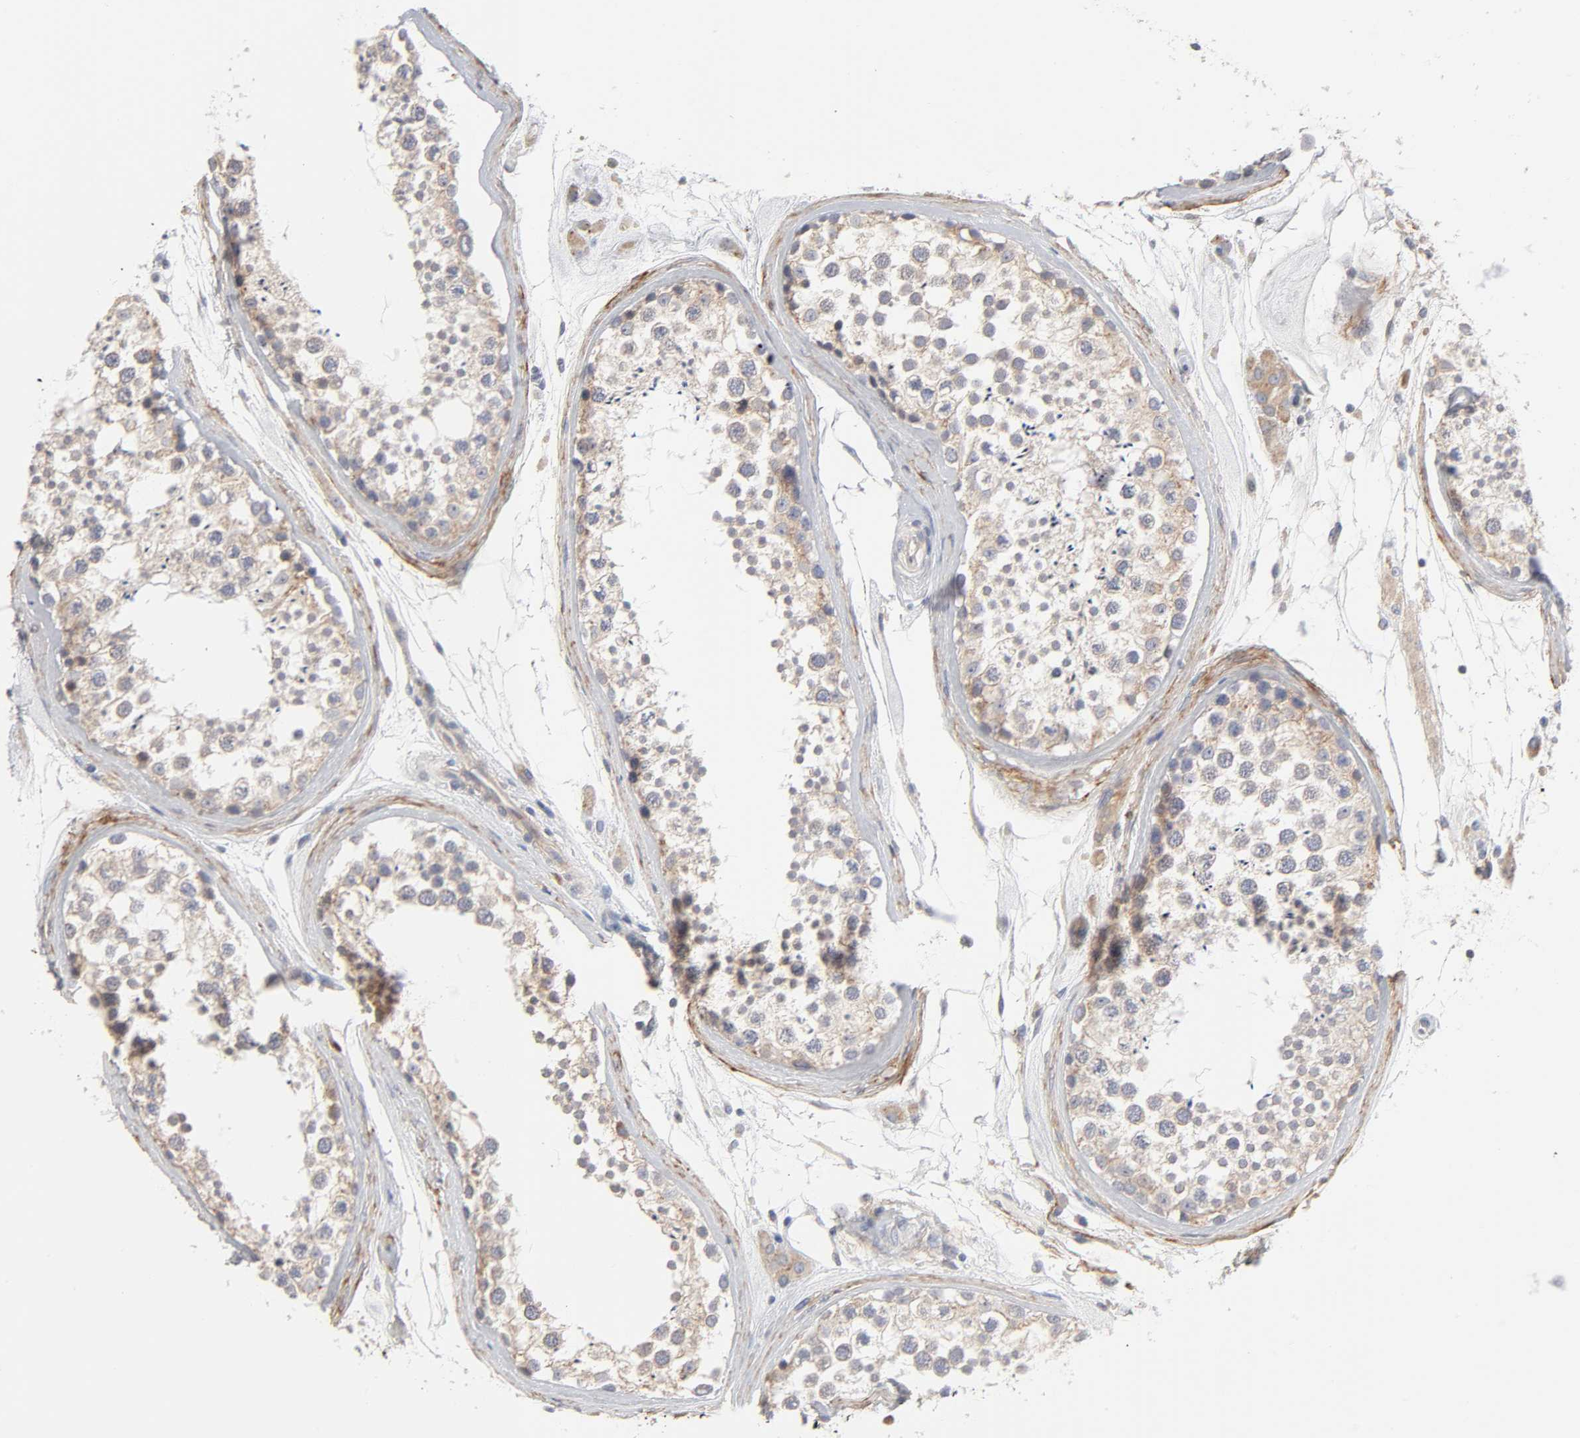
{"staining": {"intensity": "weak", "quantity": ">75%", "location": "cytoplasmic/membranous"}, "tissue": "testis", "cell_type": "Cells in seminiferous ducts", "image_type": "normal", "snomed": [{"axis": "morphology", "description": "Normal tissue, NOS"}, {"axis": "topography", "description": "Testis"}], "caption": "Testis was stained to show a protein in brown. There is low levels of weak cytoplasmic/membranous positivity in approximately >75% of cells in seminiferous ducts. Nuclei are stained in blue.", "gene": "IL4R", "patient": {"sex": "male", "age": 46}}